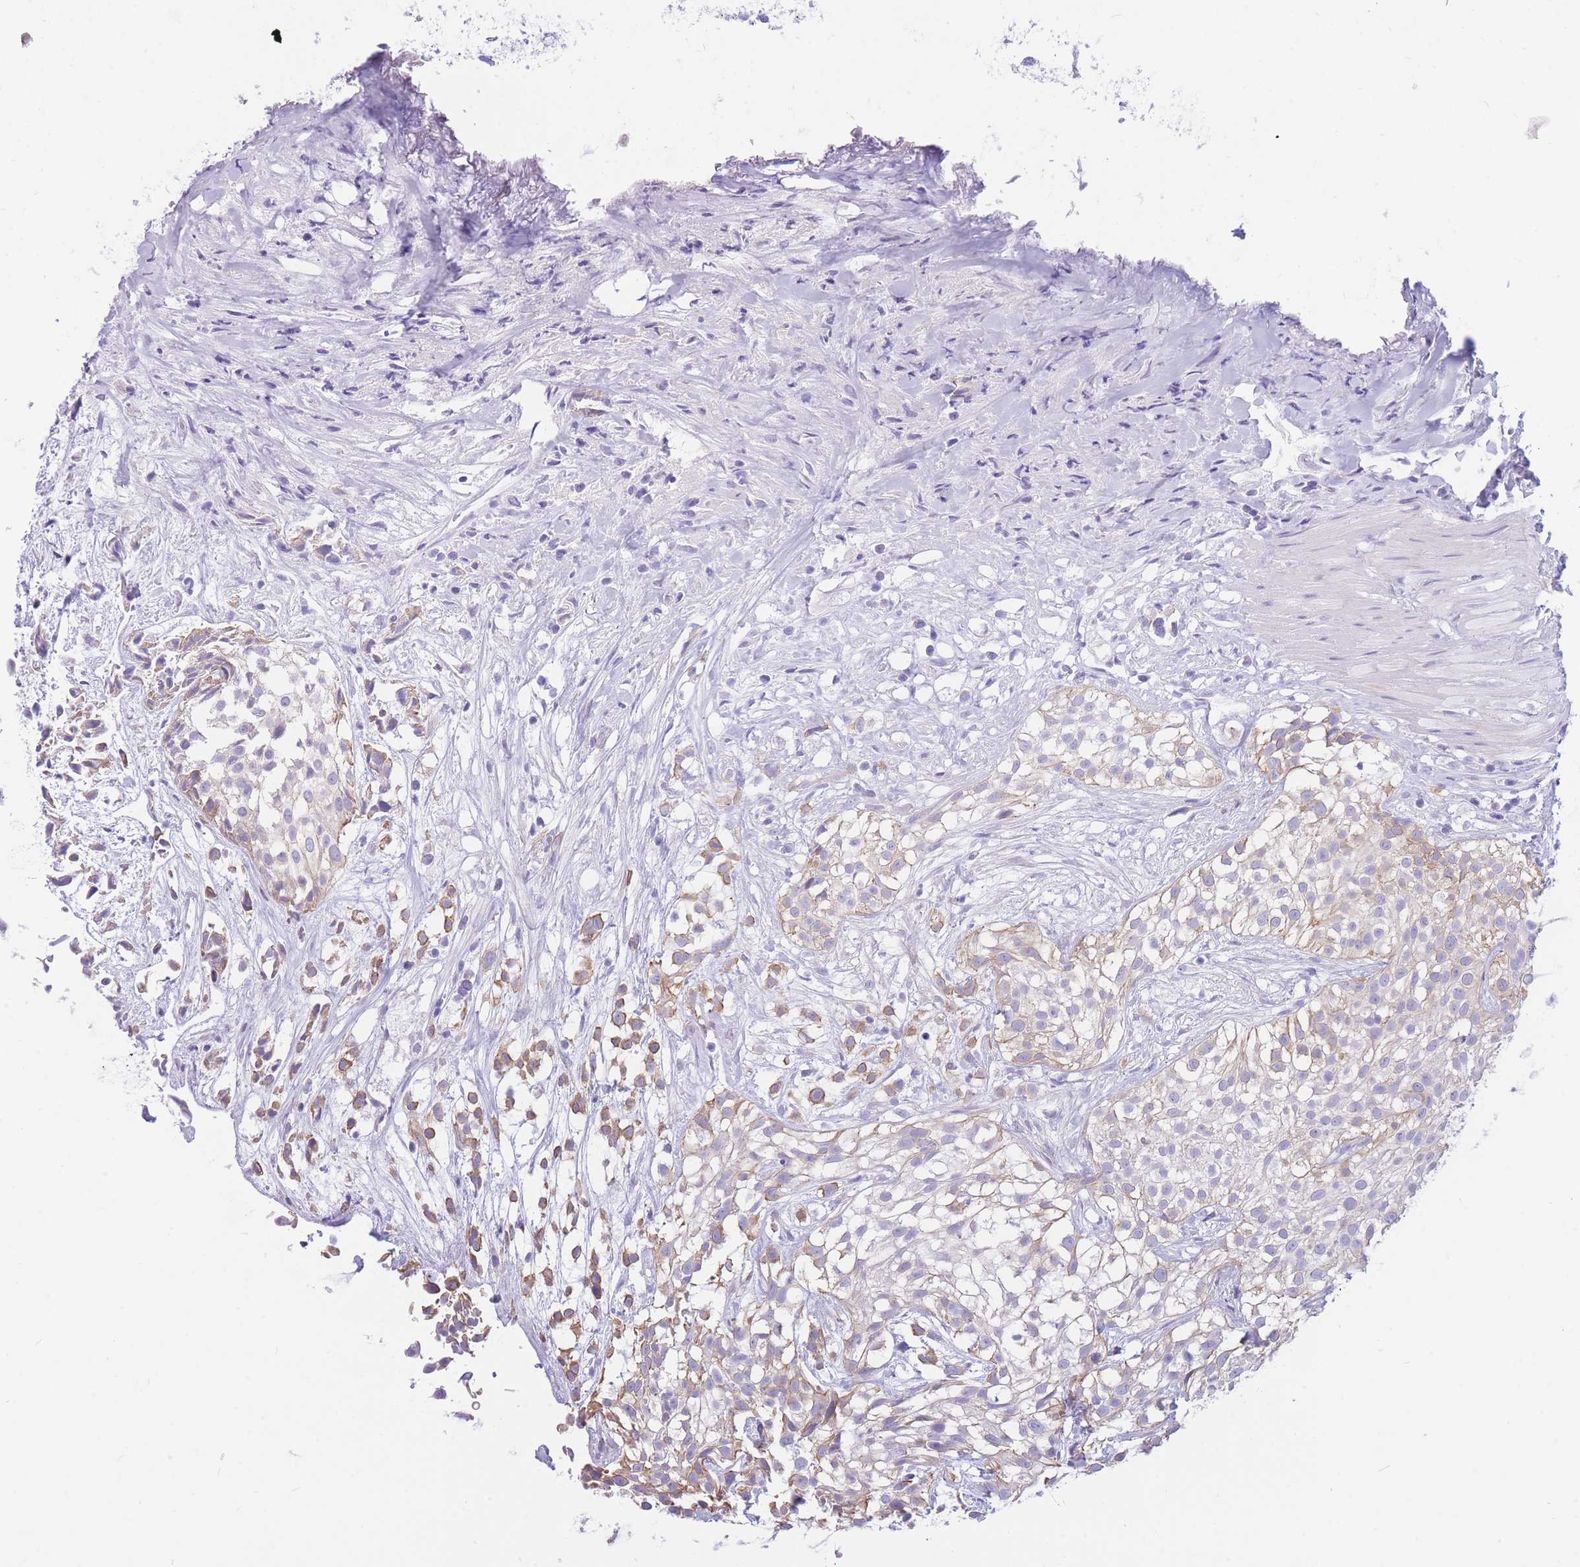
{"staining": {"intensity": "moderate", "quantity": "<25%", "location": "cytoplasmic/membranous"}, "tissue": "urothelial cancer", "cell_type": "Tumor cells", "image_type": "cancer", "snomed": [{"axis": "morphology", "description": "Urothelial carcinoma, High grade"}, {"axis": "topography", "description": "Urinary bladder"}], "caption": "Immunohistochemistry of human high-grade urothelial carcinoma reveals low levels of moderate cytoplasmic/membranous positivity in approximately <25% of tumor cells. (DAB IHC, brown staining for protein, blue staining for nuclei).", "gene": "ZNF311", "patient": {"sex": "male", "age": 56}}